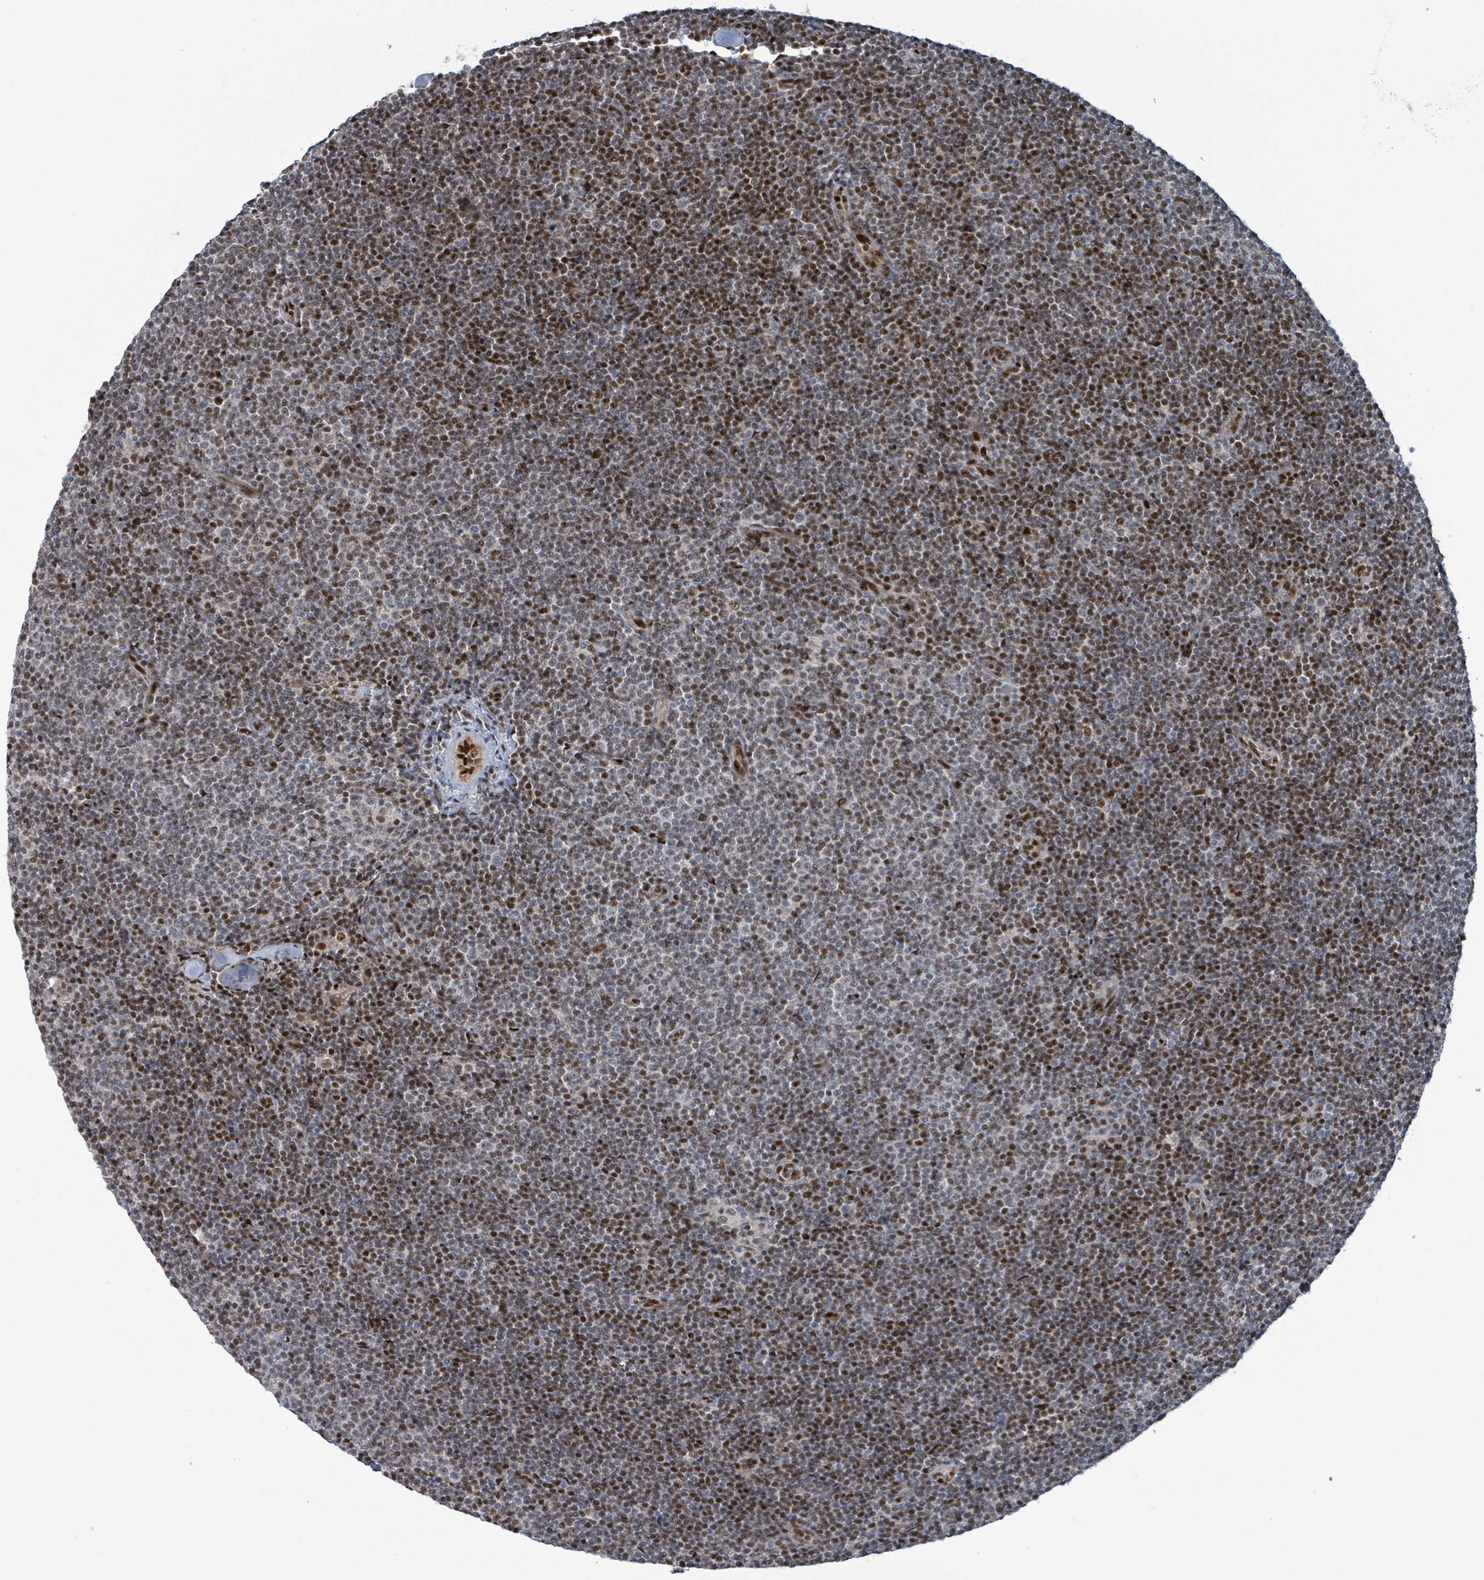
{"staining": {"intensity": "moderate", "quantity": "25%-75%", "location": "nuclear"}, "tissue": "lymphoma", "cell_type": "Tumor cells", "image_type": "cancer", "snomed": [{"axis": "morphology", "description": "Malignant lymphoma, non-Hodgkin's type, Low grade"}, {"axis": "topography", "description": "Lymph node"}], "caption": "There is medium levels of moderate nuclear expression in tumor cells of low-grade malignant lymphoma, non-Hodgkin's type, as demonstrated by immunohistochemical staining (brown color).", "gene": "KLF3", "patient": {"sex": "male", "age": 48}}